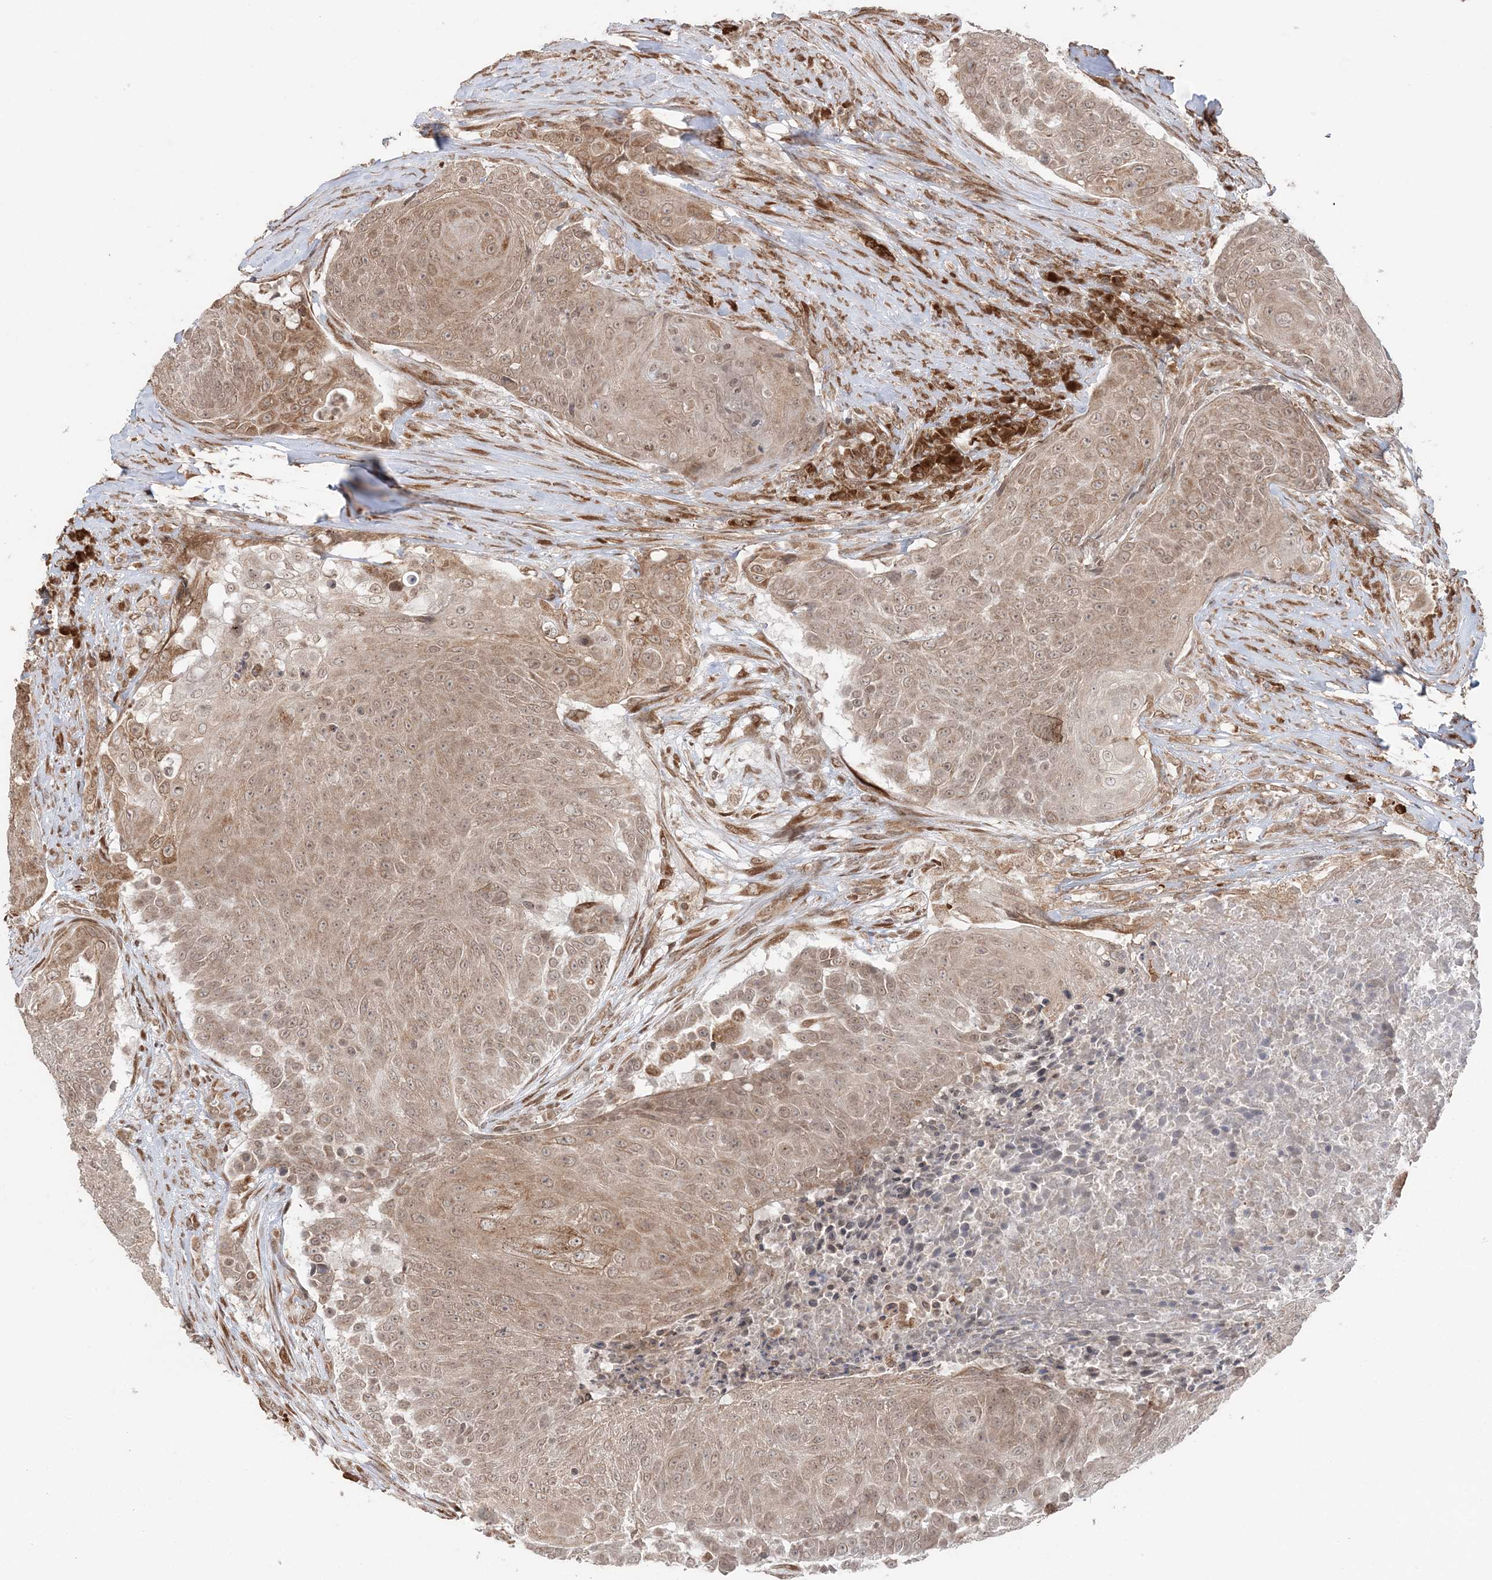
{"staining": {"intensity": "moderate", "quantity": ">75%", "location": "cytoplasmic/membranous,nuclear"}, "tissue": "urothelial cancer", "cell_type": "Tumor cells", "image_type": "cancer", "snomed": [{"axis": "morphology", "description": "Urothelial carcinoma, High grade"}, {"axis": "topography", "description": "Urinary bladder"}], "caption": "Tumor cells exhibit medium levels of moderate cytoplasmic/membranous and nuclear staining in about >75% of cells in urothelial cancer. The staining is performed using DAB brown chromogen to label protein expression. The nuclei are counter-stained blue using hematoxylin.", "gene": "TMED10", "patient": {"sex": "female", "age": 63}}